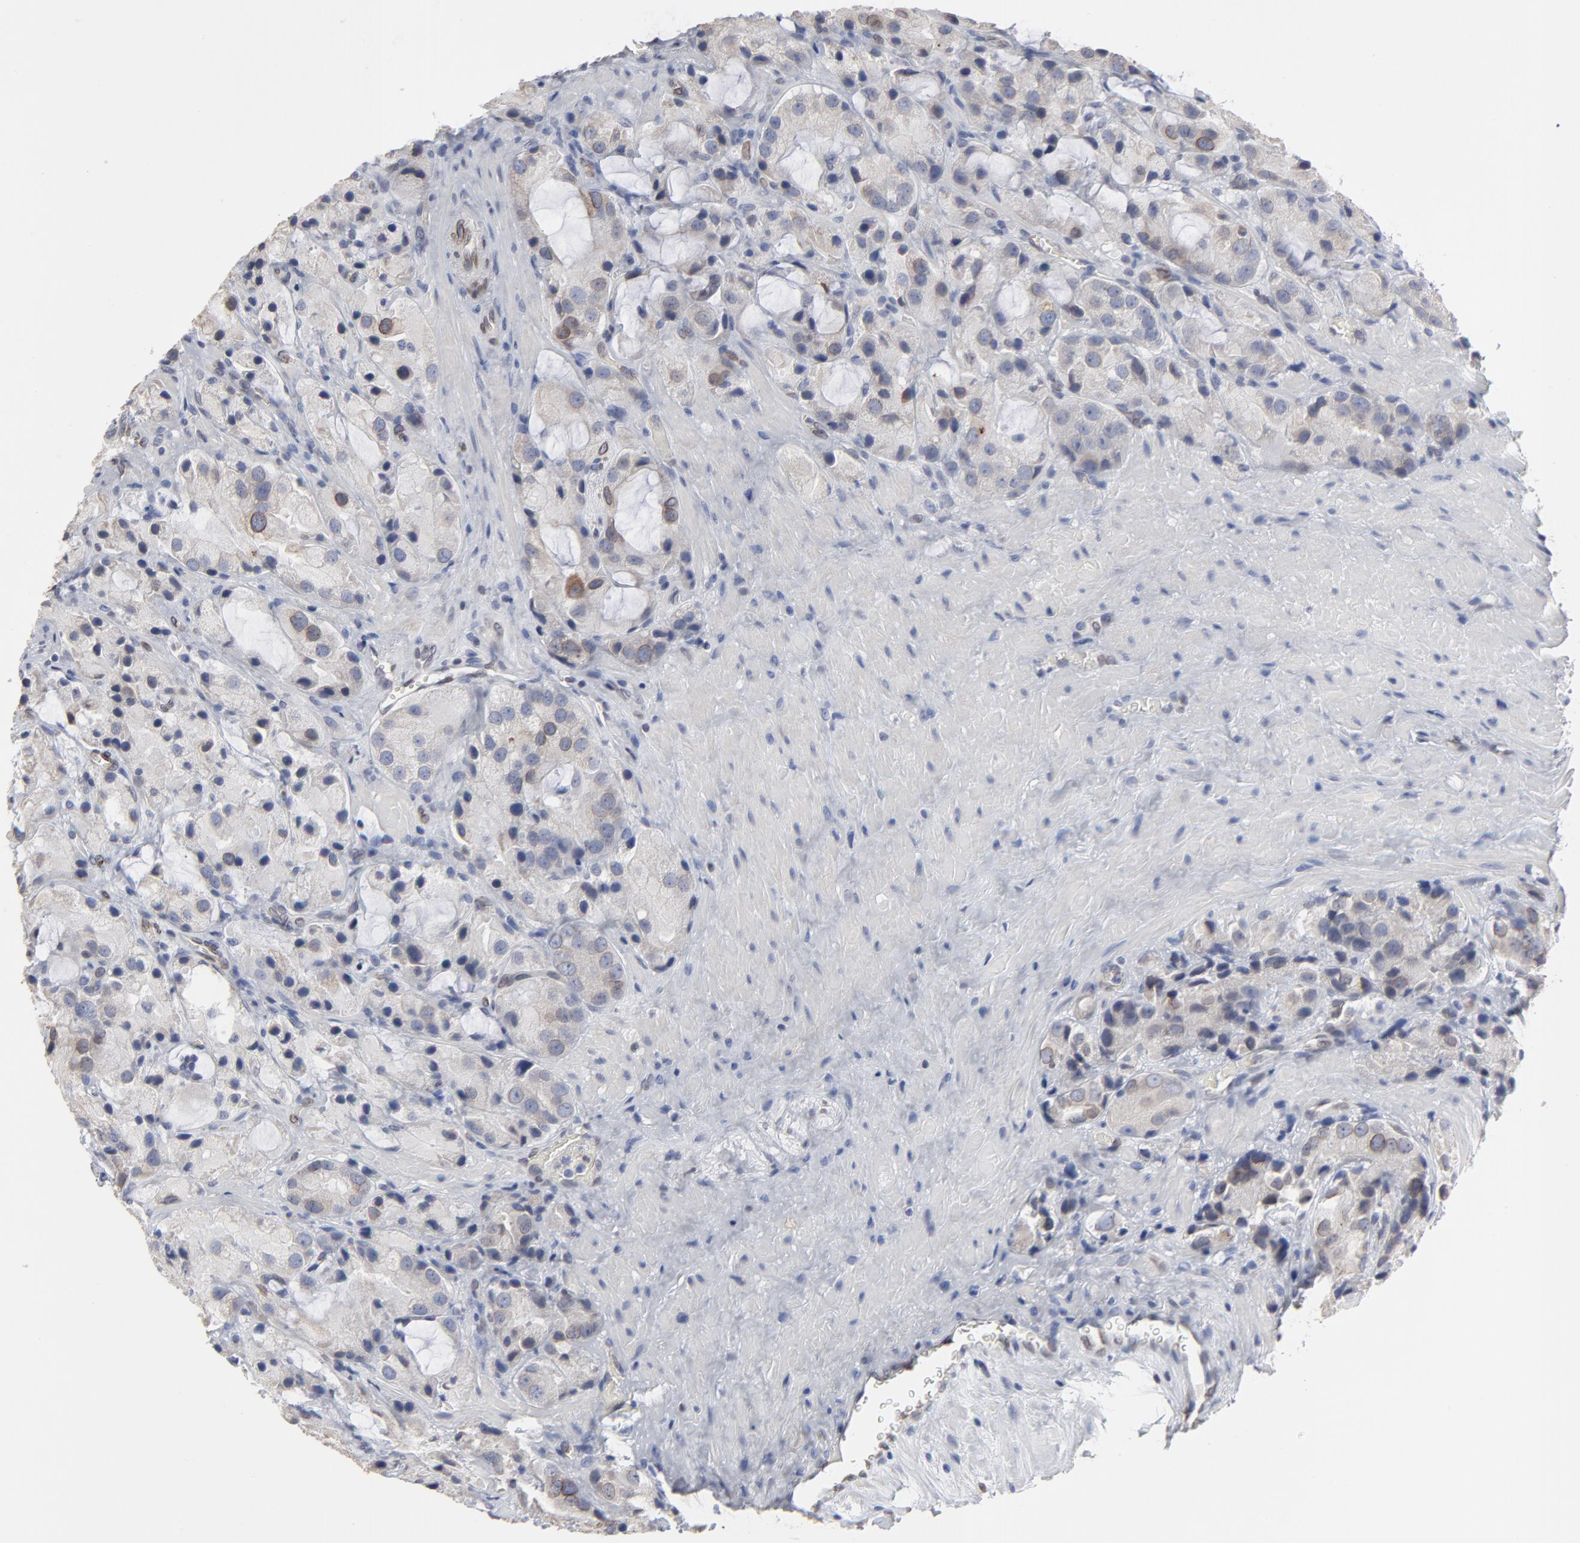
{"staining": {"intensity": "weak", "quantity": "<25%", "location": "cytoplasmic/membranous,nuclear"}, "tissue": "prostate cancer", "cell_type": "Tumor cells", "image_type": "cancer", "snomed": [{"axis": "morphology", "description": "Adenocarcinoma, High grade"}, {"axis": "topography", "description": "Prostate"}], "caption": "Tumor cells are negative for protein expression in human prostate adenocarcinoma (high-grade).", "gene": "SYNE2", "patient": {"sex": "male", "age": 70}}